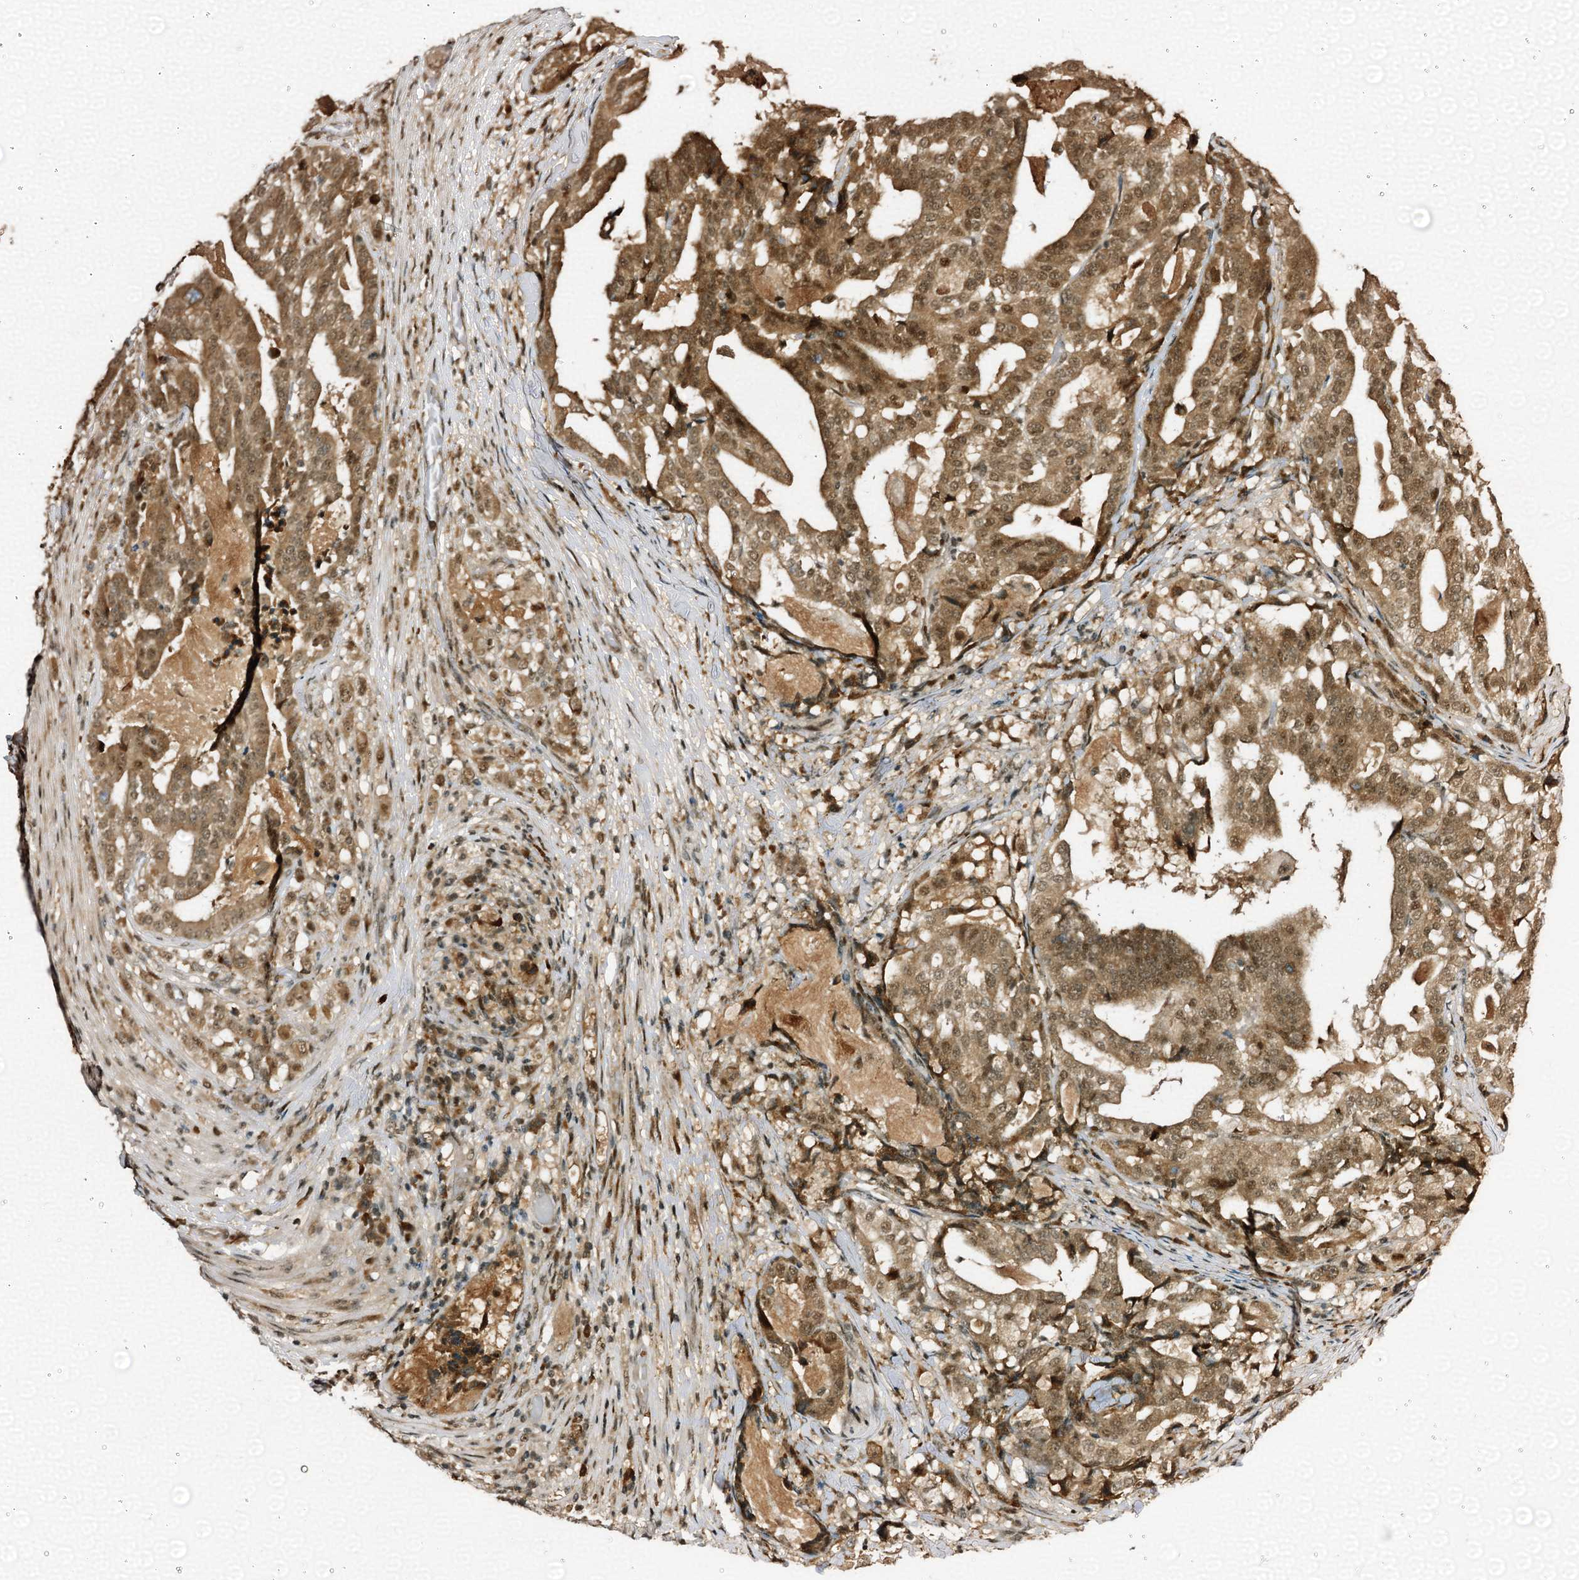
{"staining": {"intensity": "moderate", "quantity": ">75%", "location": "cytoplasmic/membranous,nuclear"}, "tissue": "stomach cancer", "cell_type": "Tumor cells", "image_type": "cancer", "snomed": [{"axis": "morphology", "description": "Adenocarcinoma, NOS"}, {"axis": "topography", "description": "Stomach"}], "caption": "Moderate cytoplasmic/membranous and nuclear positivity for a protein is seen in about >75% of tumor cells of adenocarcinoma (stomach) using IHC.", "gene": "TRAPPC4", "patient": {"sex": "male", "age": 48}}